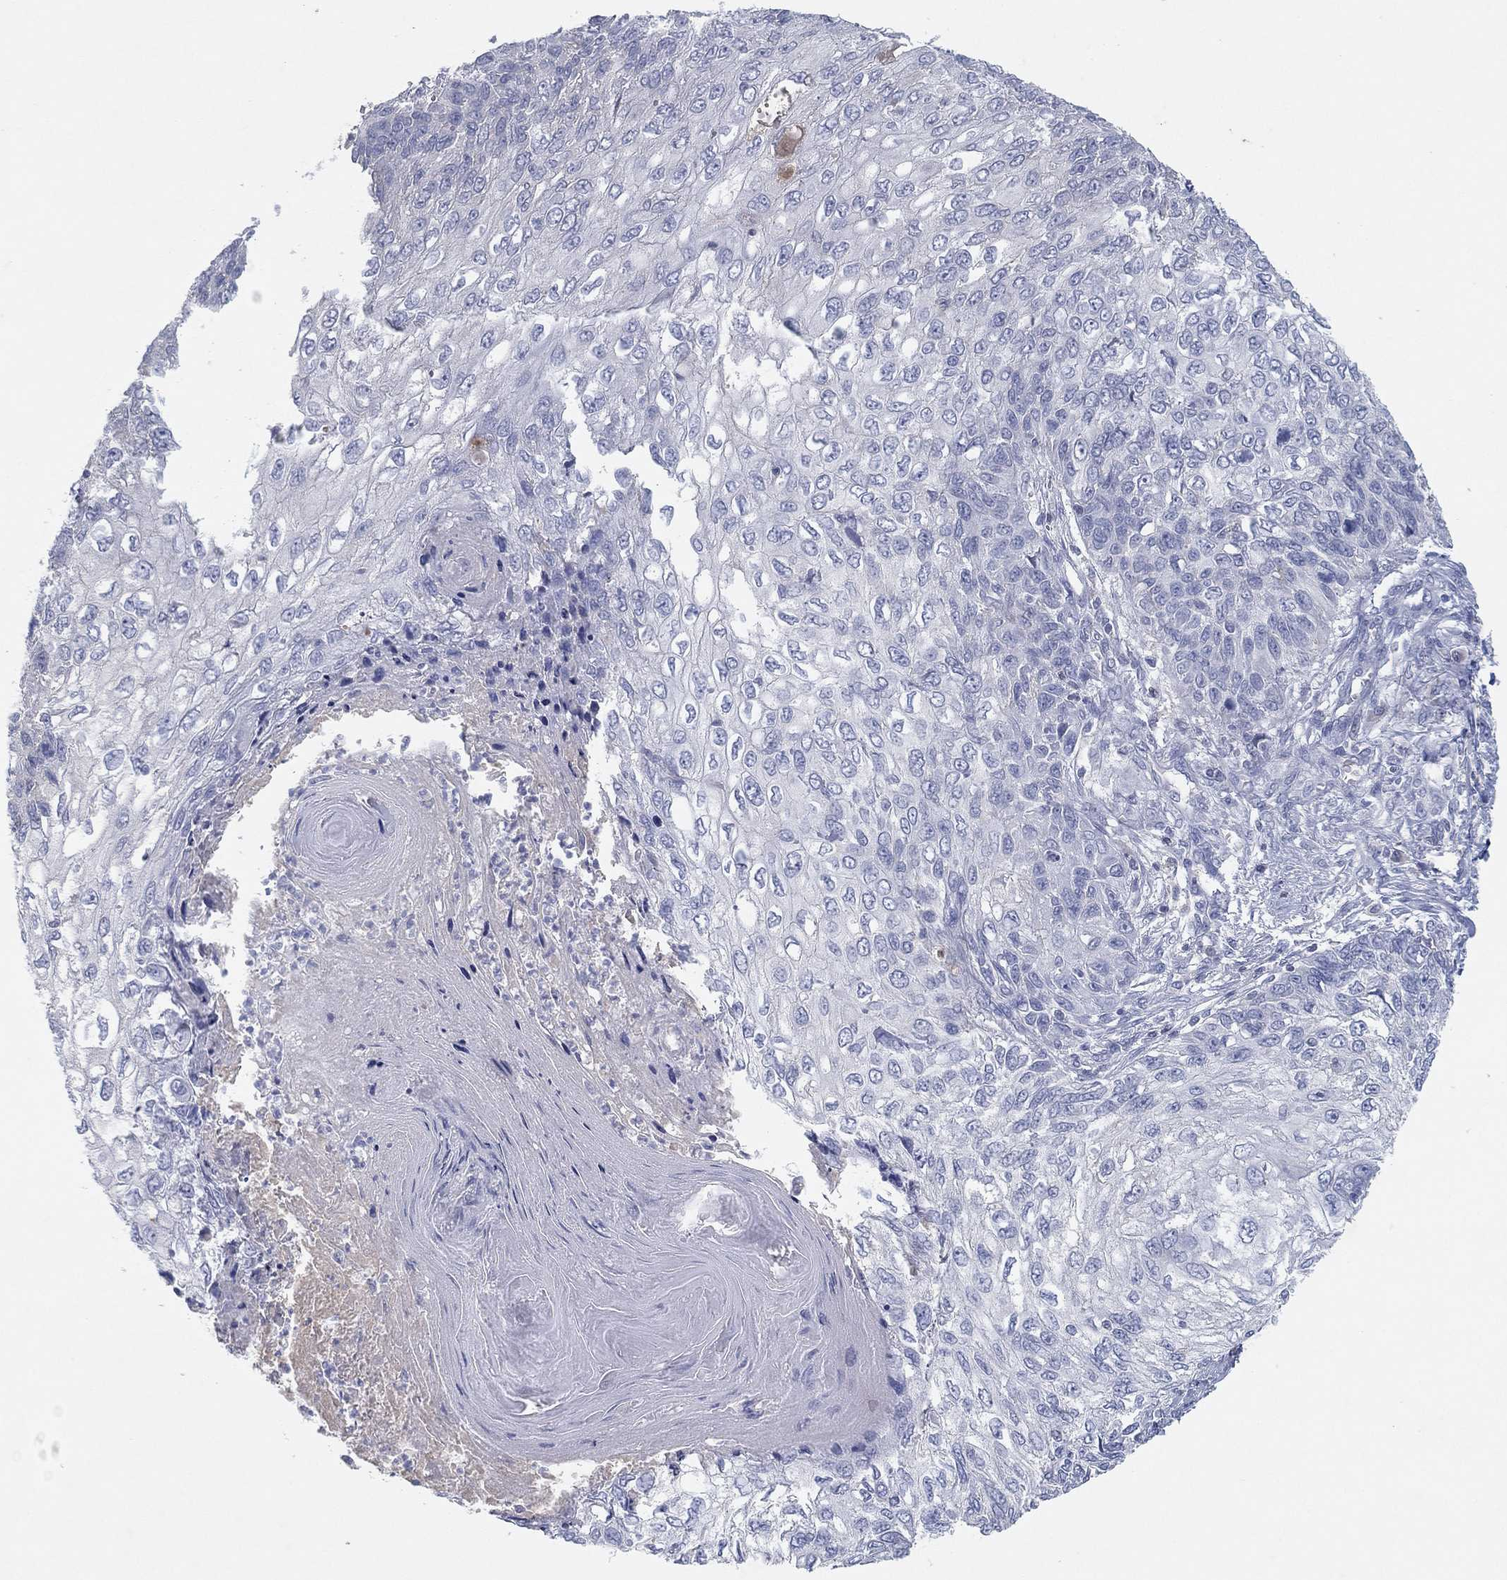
{"staining": {"intensity": "negative", "quantity": "none", "location": "none"}, "tissue": "skin cancer", "cell_type": "Tumor cells", "image_type": "cancer", "snomed": [{"axis": "morphology", "description": "Squamous cell carcinoma, NOS"}, {"axis": "topography", "description": "Skin"}], "caption": "There is no significant expression in tumor cells of squamous cell carcinoma (skin).", "gene": "CPT1B", "patient": {"sex": "male", "age": 92}}